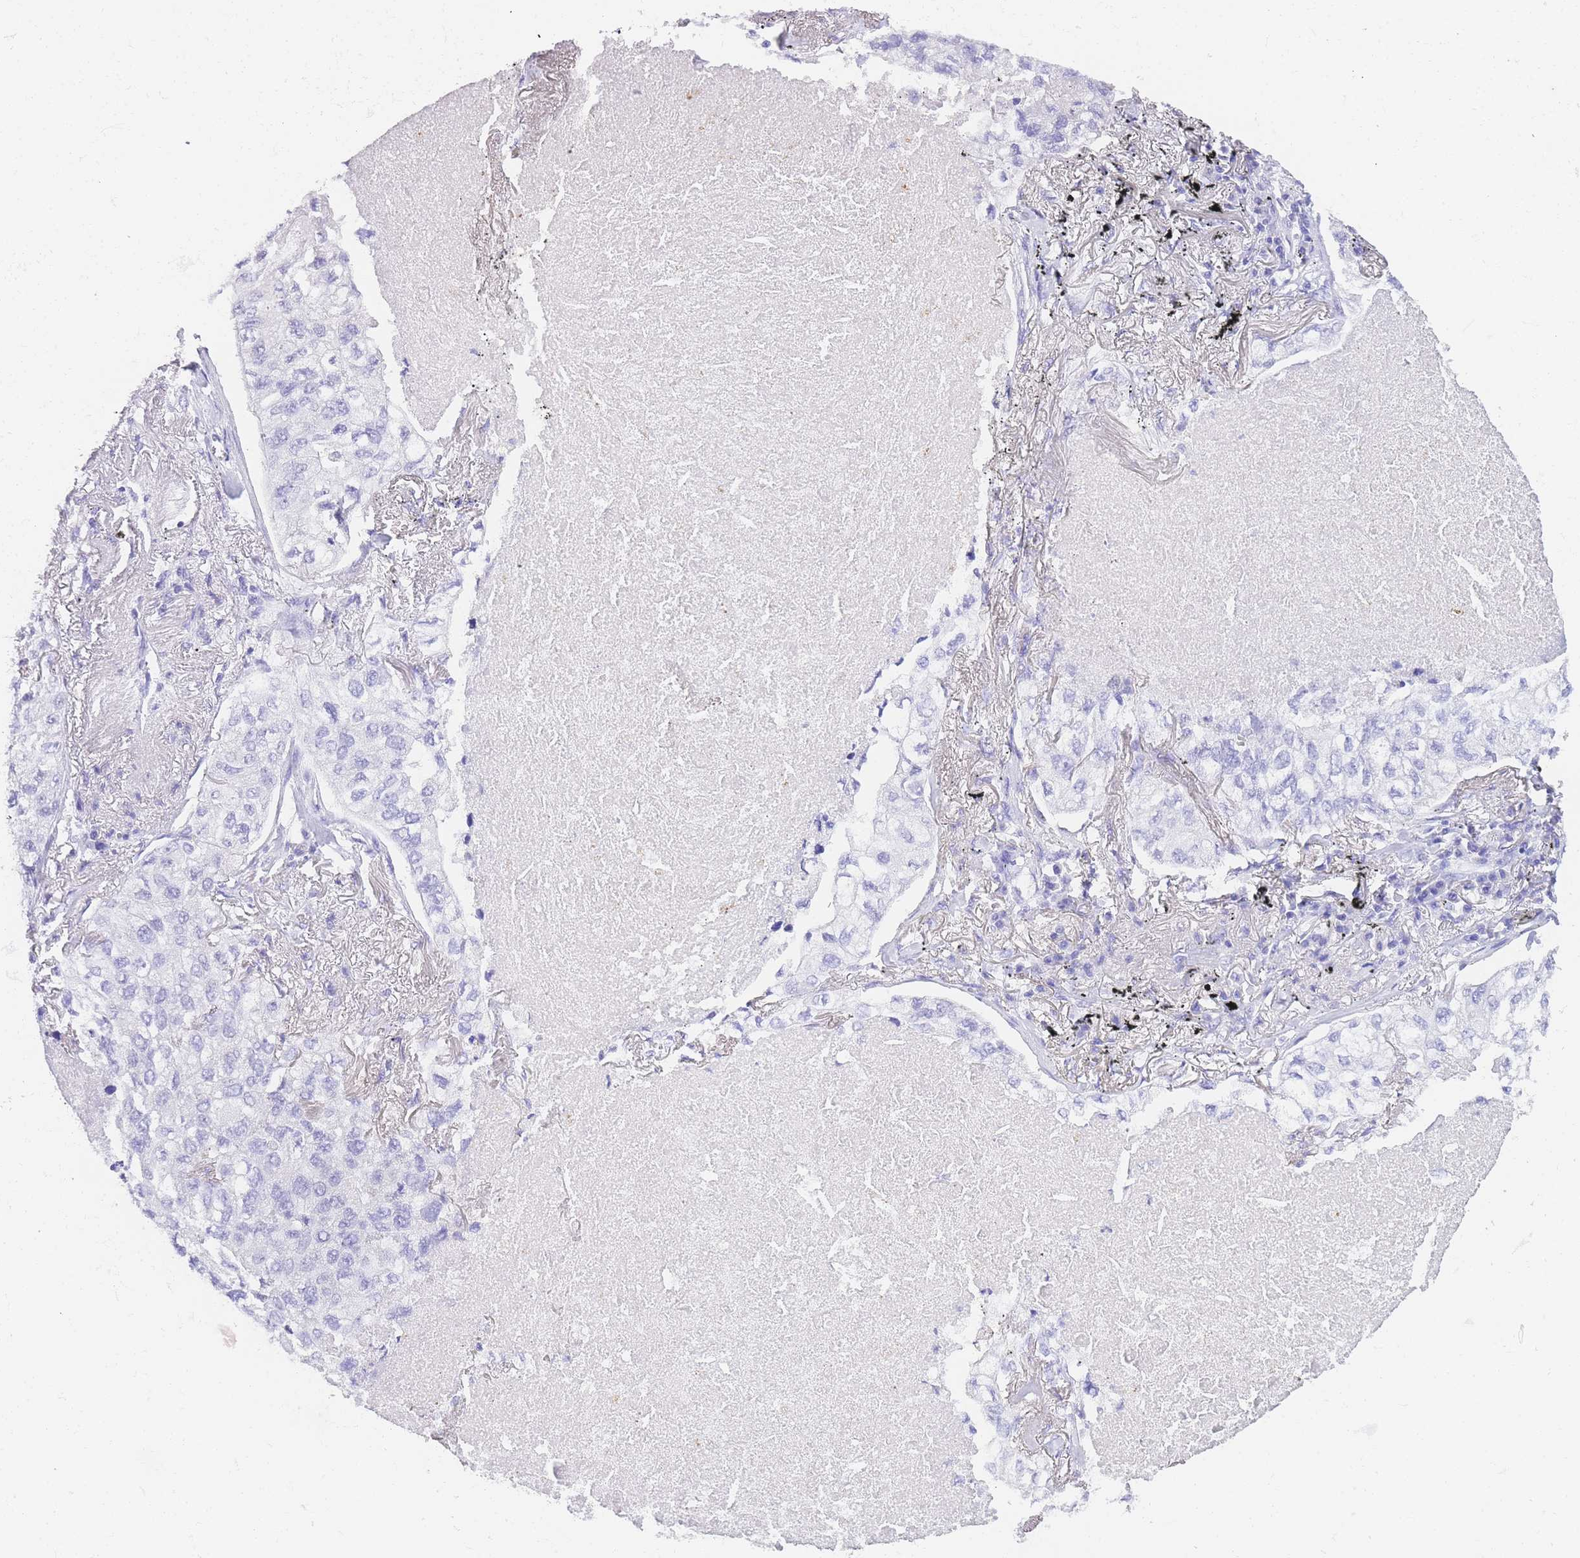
{"staining": {"intensity": "negative", "quantity": "none", "location": "none"}, "tissue": "lung cancer", "cell_type": "Tumor cells", "image_type": "cancer", "snomed": [{"axis": "morphology", "description": "Adenocarcinoma, NOS"}, {"axis": "topography", "description": "Lung"}], "caption": "This is an immunohistochemistry (IHC) histopathology image of lung cancer (adenocarcinoma). There is no expression in tumor cells.", "gene": "NKD2", "patient": {"sex": "male", "age": 65}}